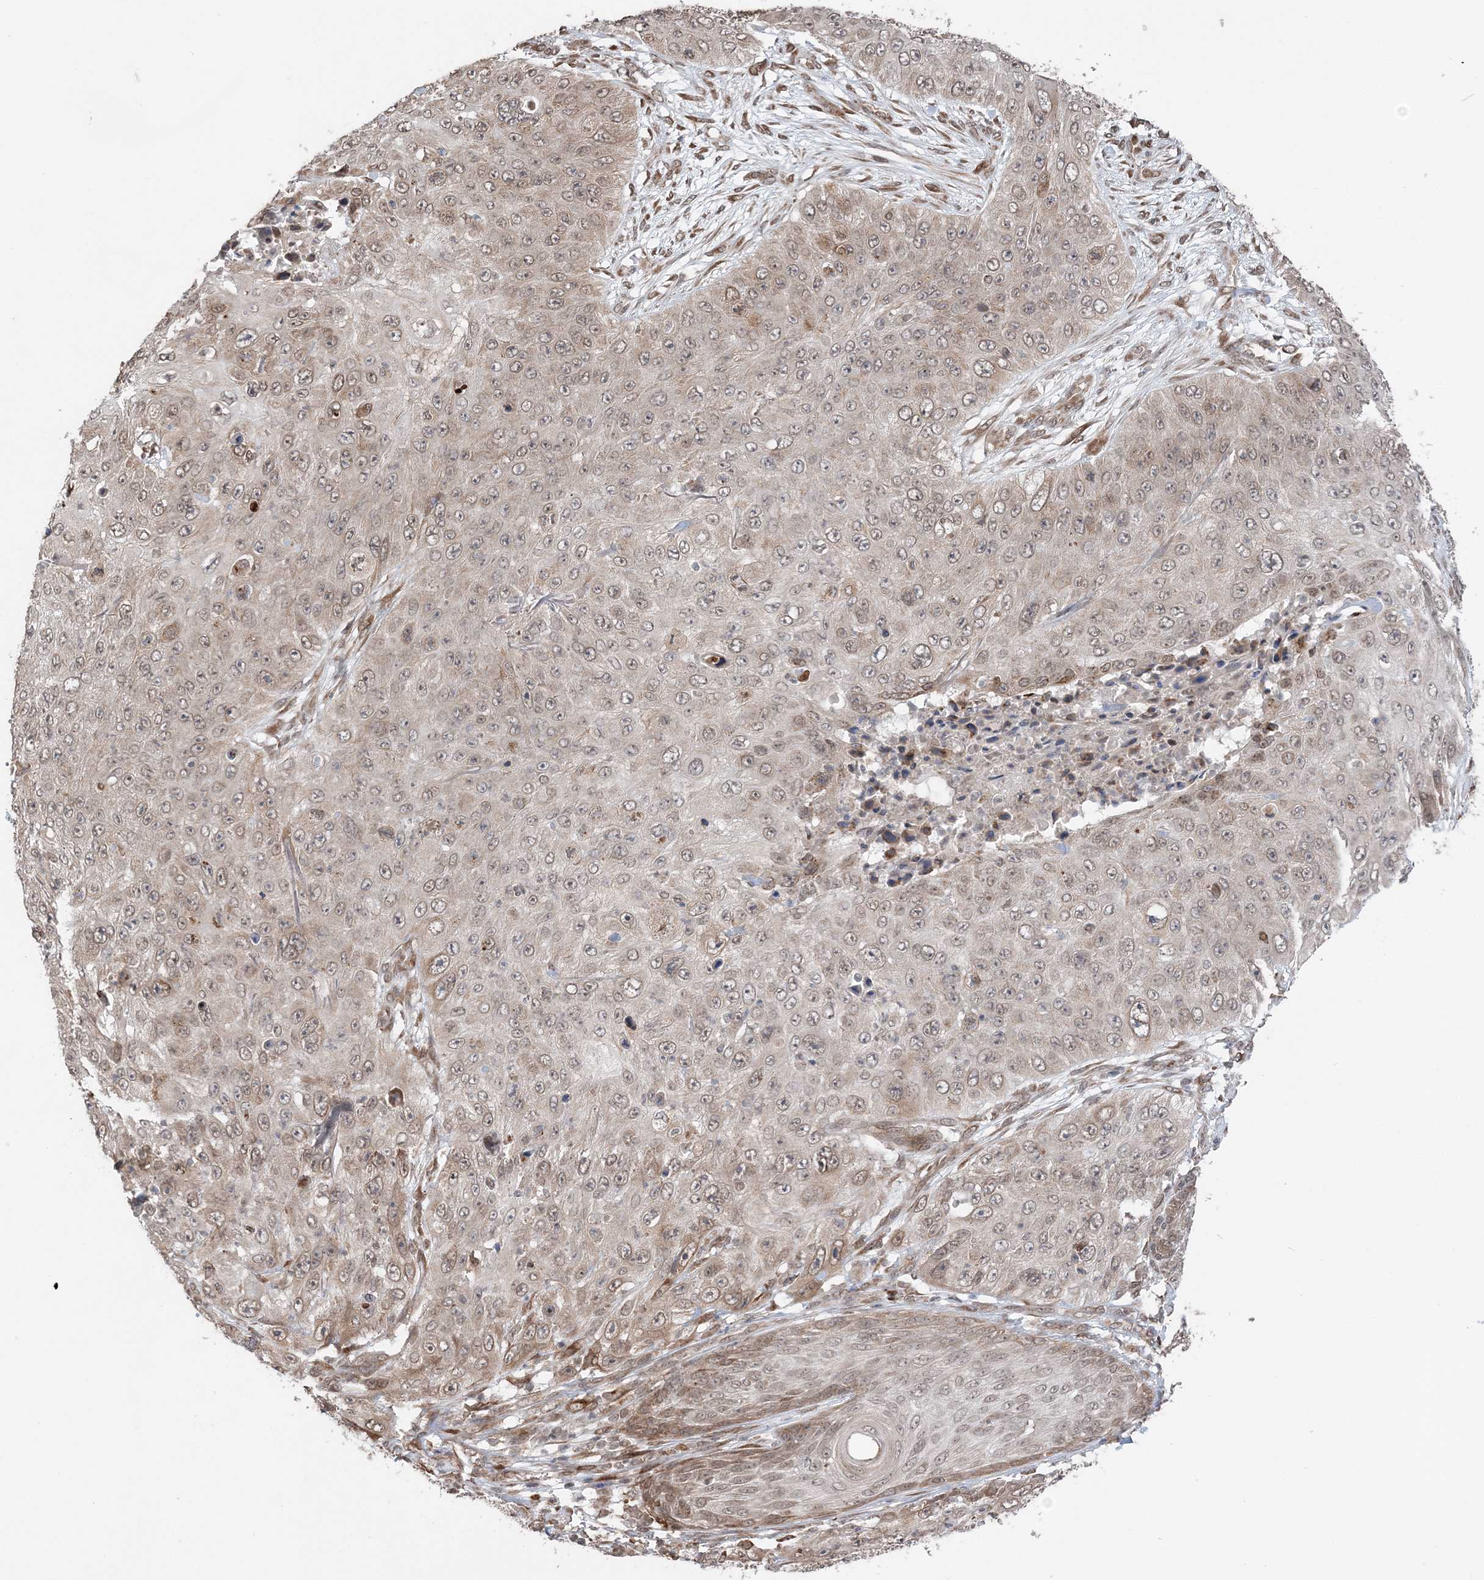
{"staining": {"intensity": "weak", "quantity": "25%-75%", "location": "nuclear"}, "tissue": "skin cancer", "cell_type": "Tumor cells", "image_type": "cancer", "snomed": [{"axis": "morphology", "description": "Squamous cell carcinoma, NOS"}, {"axis": "topography", "description": "Skin"}], "caption": "Protein positivity by IHC shows weak nuclear staining in about 25%-75% of tumor cells in squamous cell carcinoma (skin). Immunohistochemistry (ihc) stains the protein in brown and the nuclei are stained blue.", "gene": "TMED10", "patient": {"sex": "female", "age": 80}}